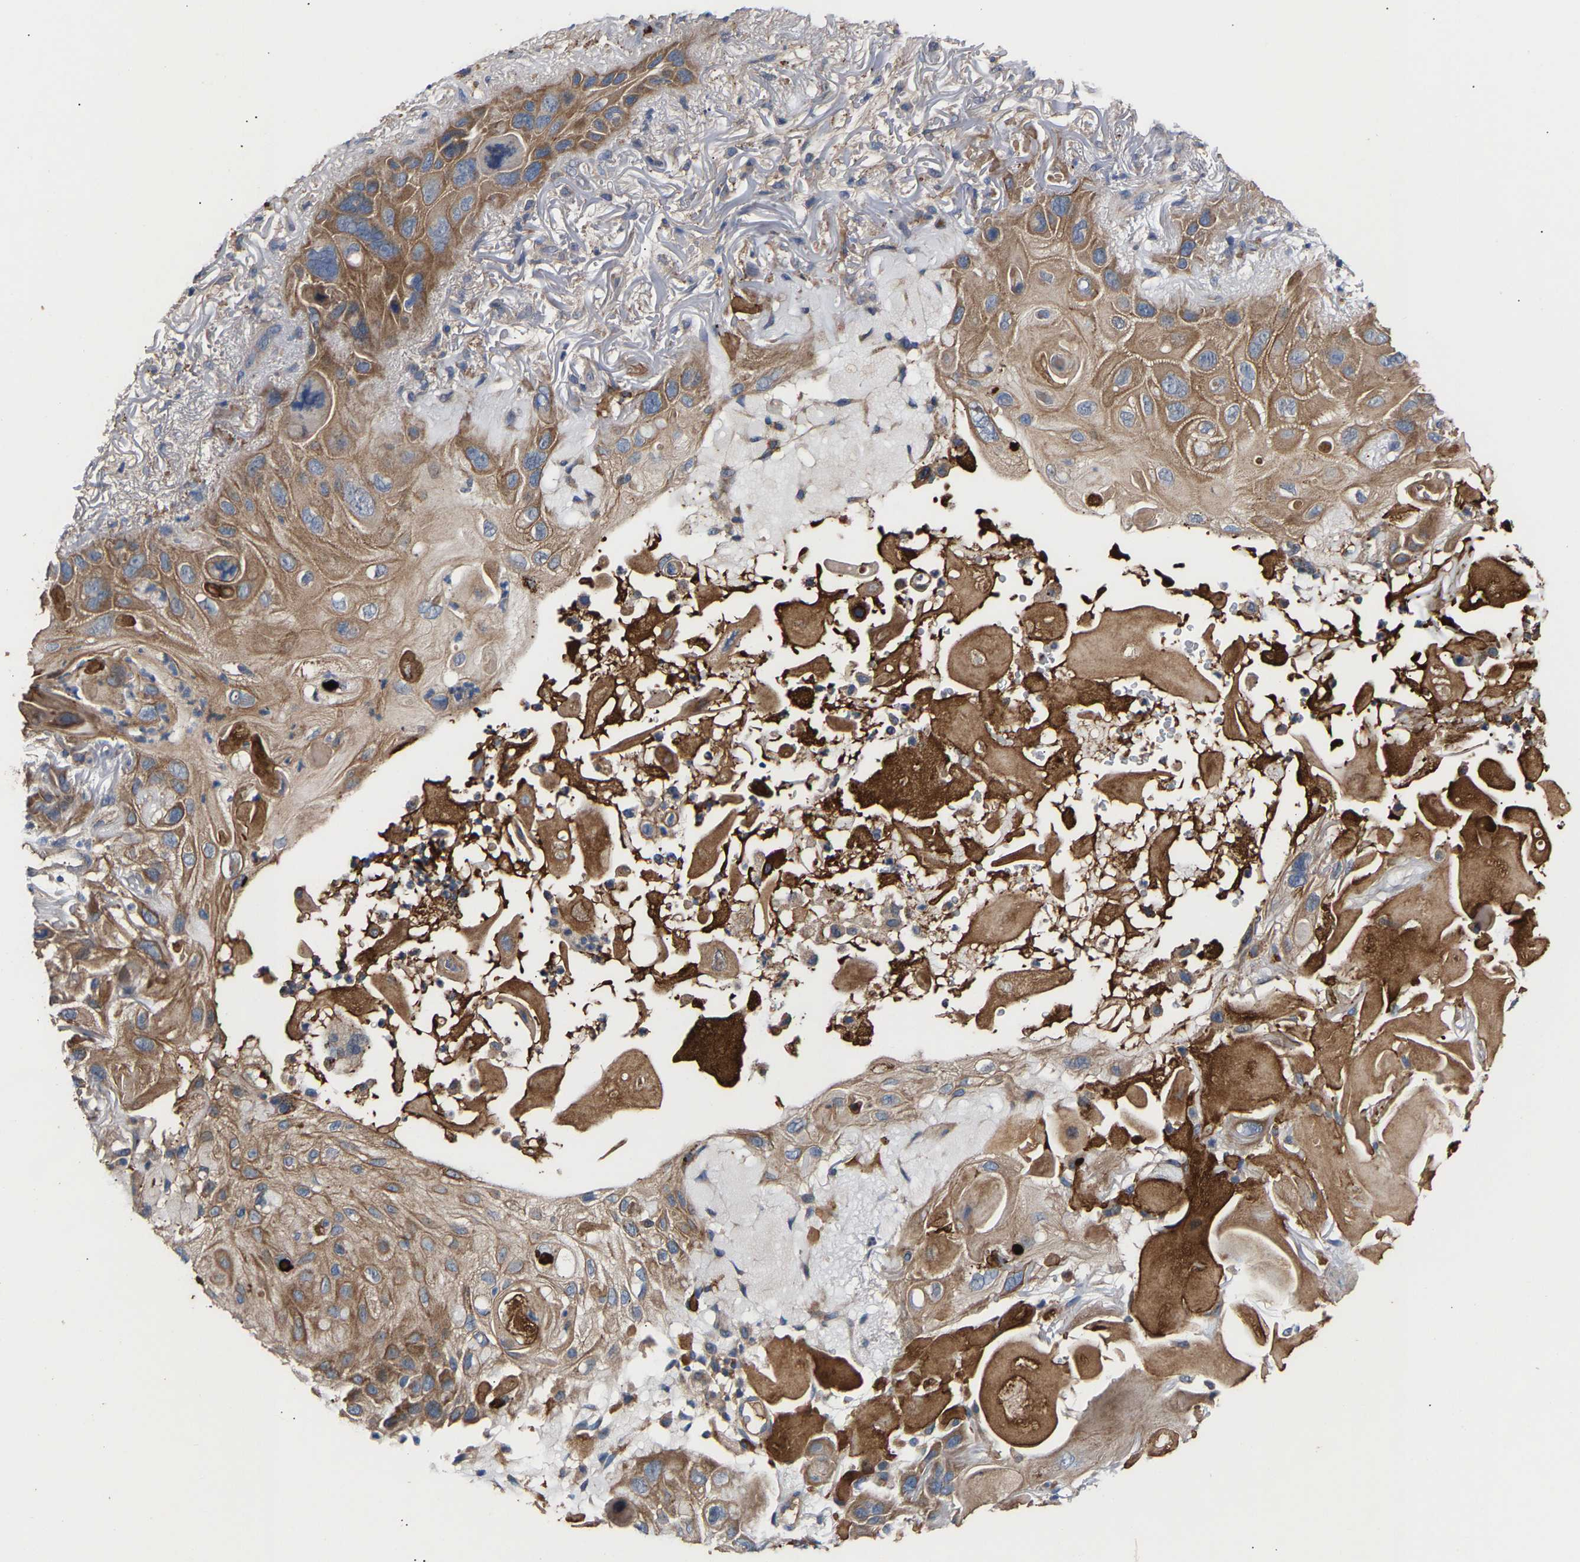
{"staining": {"intensity": "moderate", "quantity": ">75%", "location": "cytoplasmic/membranous"}, "tissue": "skin cancer", "cell_type": "Tumor cells", "image_type": "cancer", "snomed": [{"axis": "morphology", "description": "Squamous cell carcinoma, NOS"}, {"axis": "topography", "description": "Skin"}], "caption": "Tumor cells demonstrate moderate cytoplasmic/membranous positivity in approximately >75% of cells in squamous cell carcinoma (skin).", "gene": "KASH5", "patient": {"sex": "female", "age": 77}}